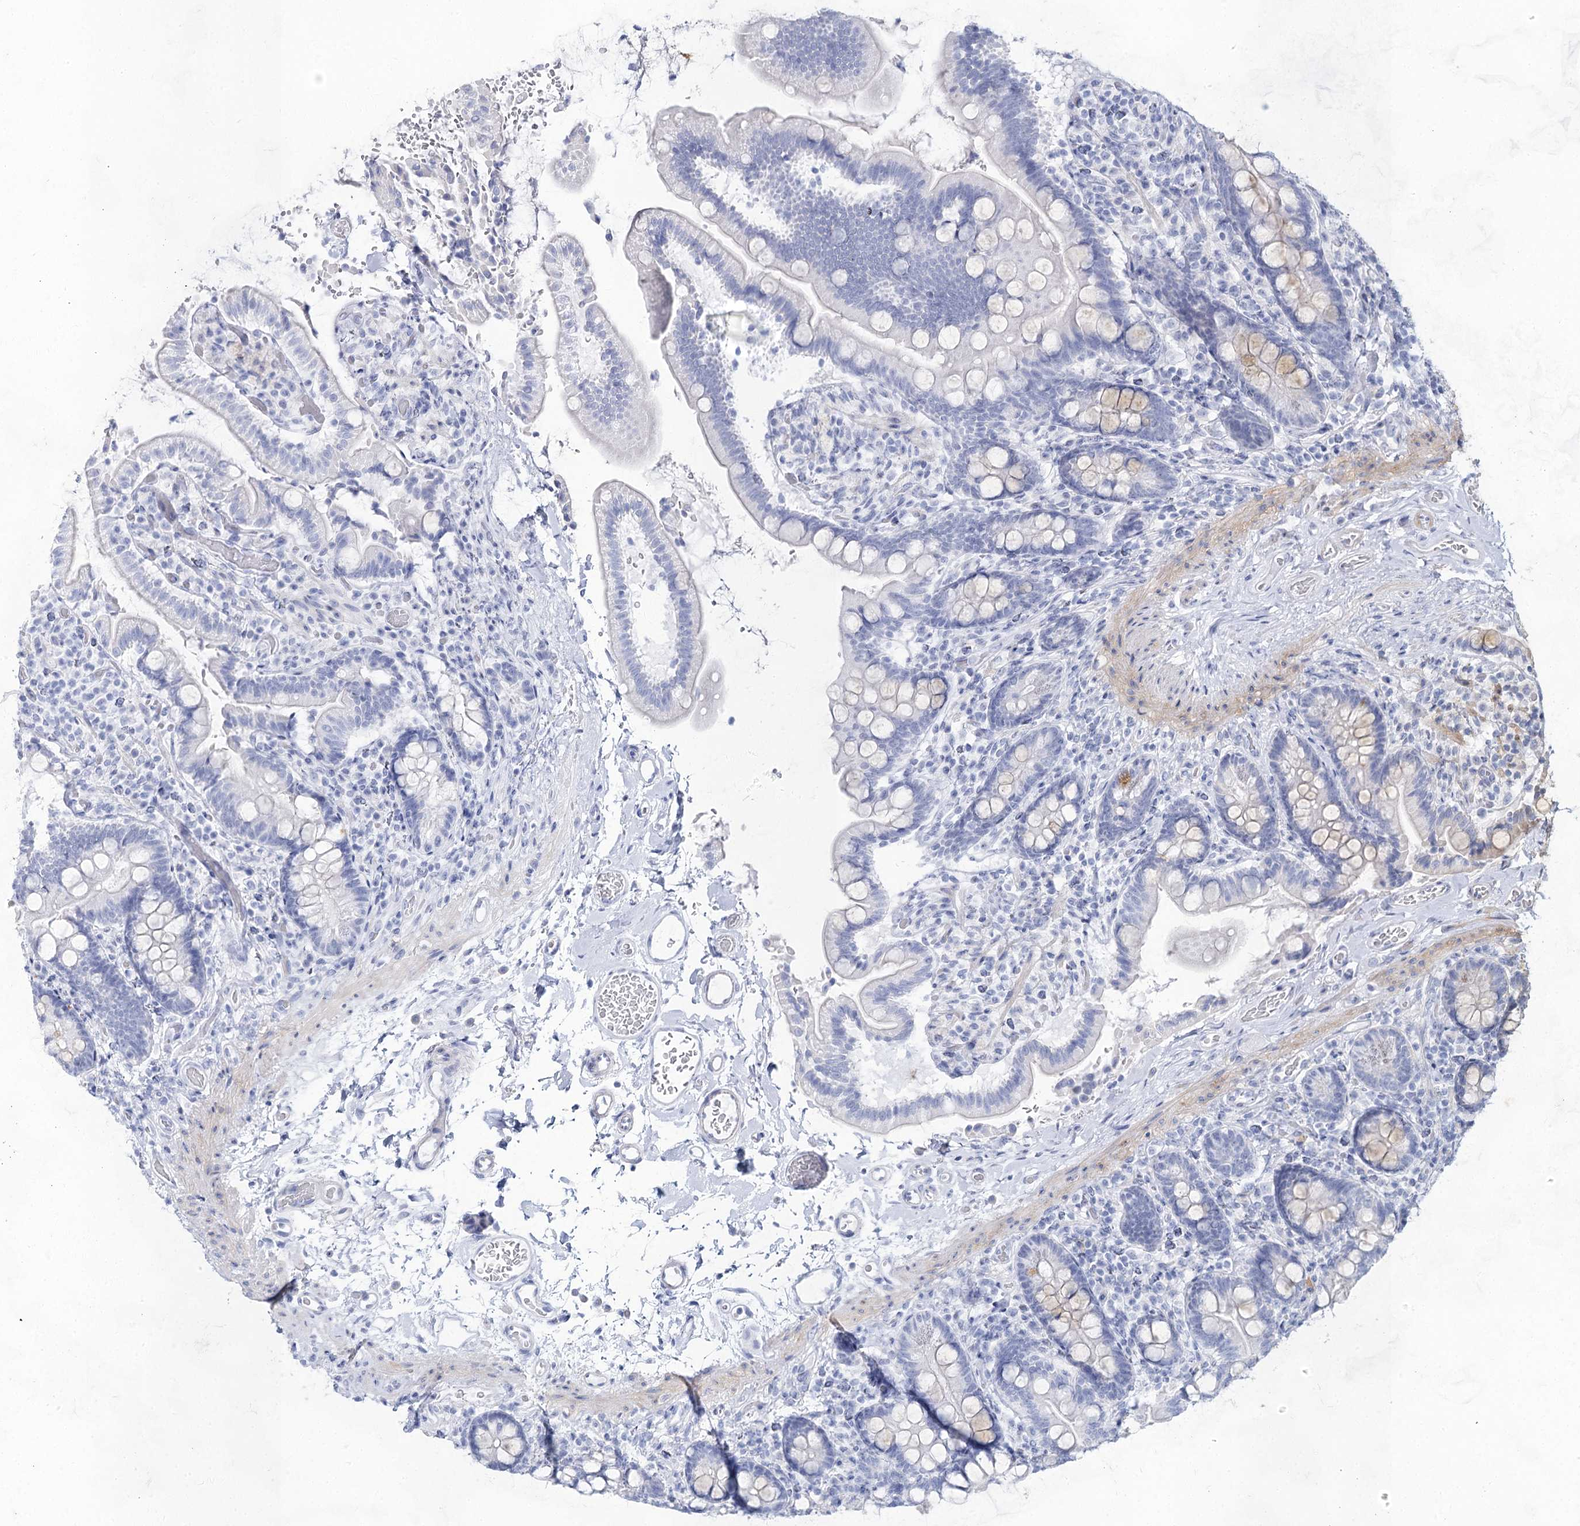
{"staining": {"intensity": "weak", "quantity": "<25%", "location": "cytoplasmic/membranous"}, "tissue": "small intestine", "cell_type": "Glandular cells", "image_type": "normal", "snomed": [{"axis": "morphology", "description": "Normal tissue, NOS"}, {"axis": "topography", "description": "Small intestine"}], "caption": "This image is of normal small intestine stained with immunohistochemistry (IHC) to label a protein in brown with the nuclei are counter-stained blue. There is no expression in glandular cells.", "gene": "ACRV1", "patient": {"sex": "female", "age": 64}}